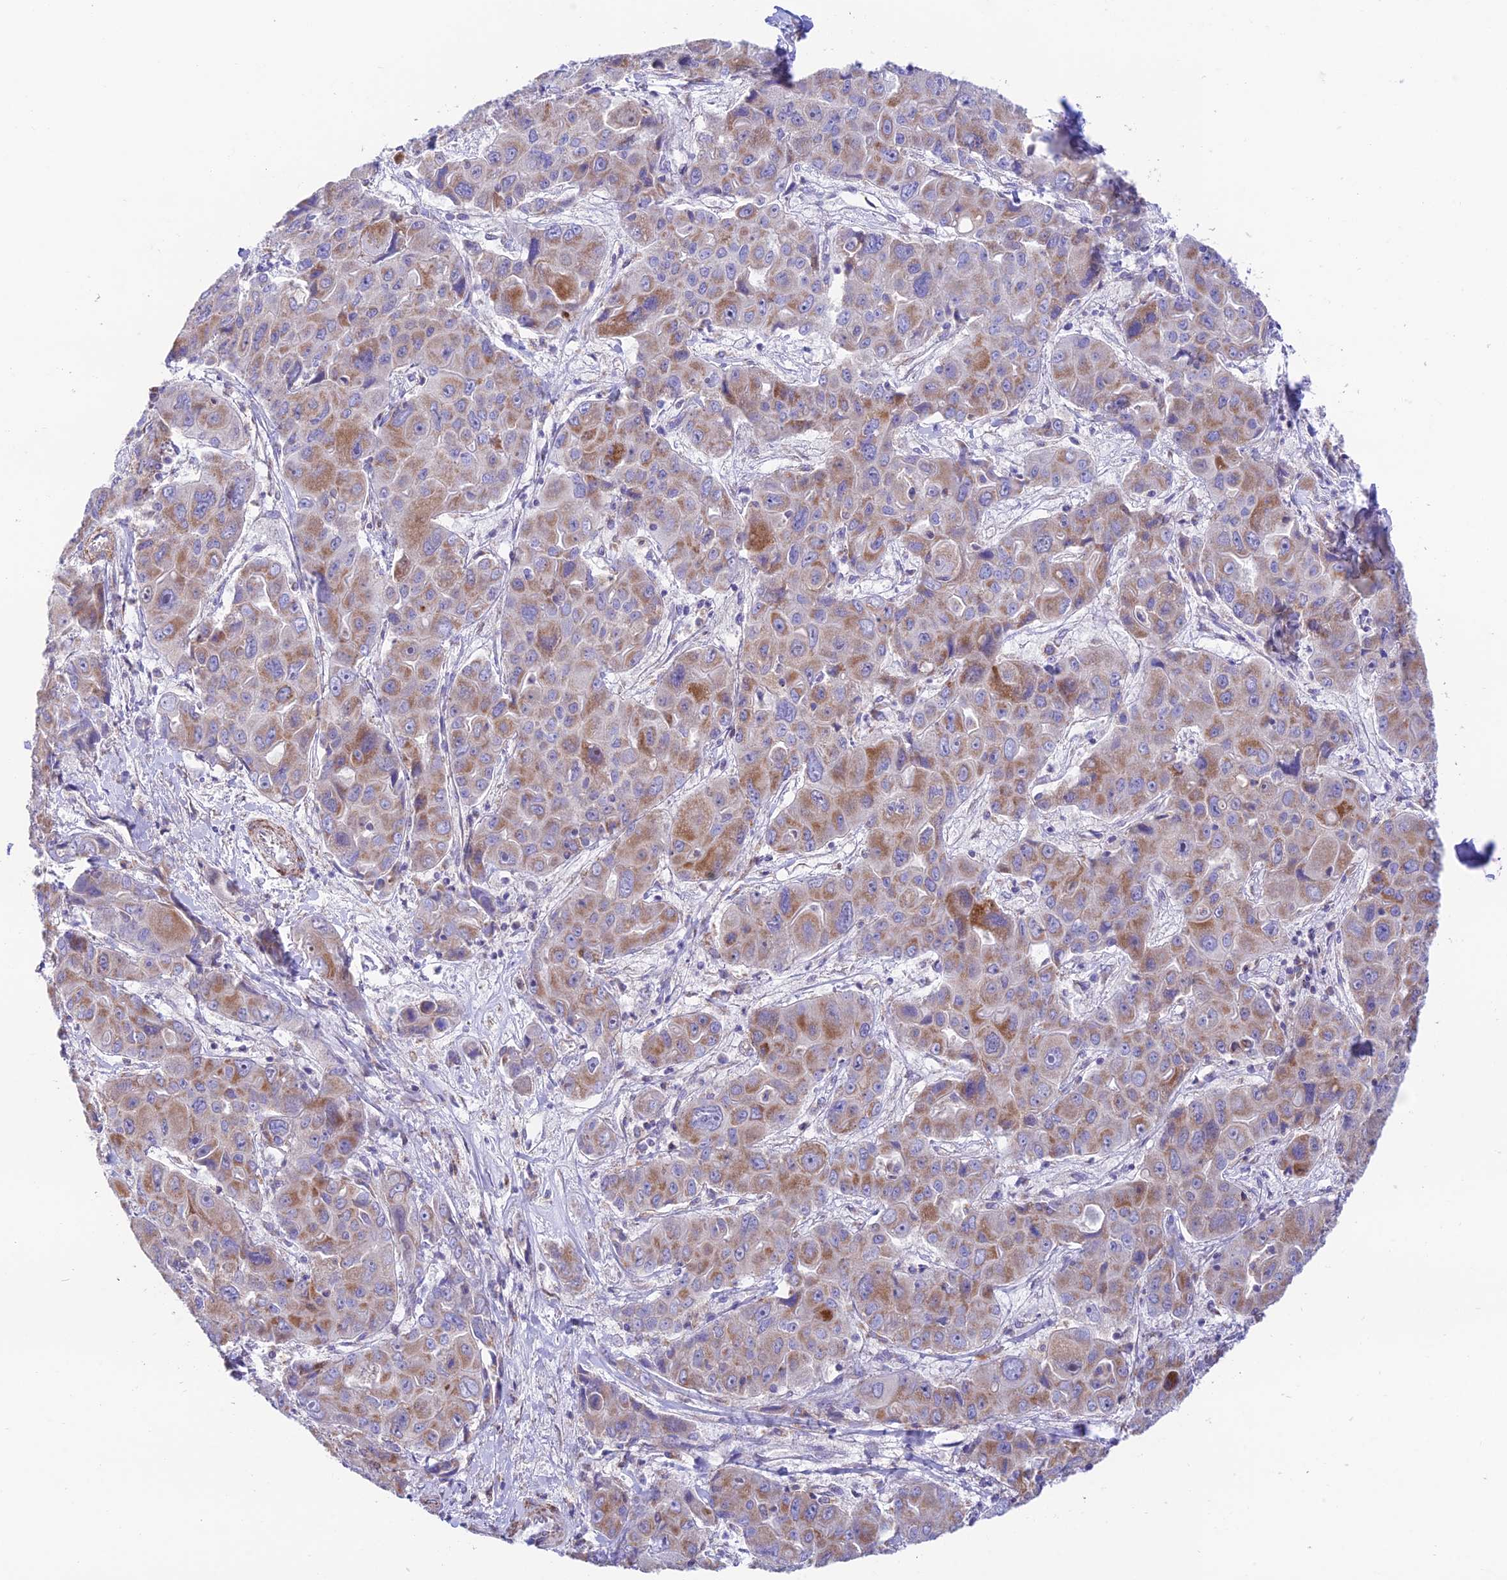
{"staining": {"intensity": "moderate", "quantity": "25%-75%", "location": "cytoplasmic/membranous"}, "tissue": "liver cancer", "cell_type": "Tumor cells", "image_type": "cancer", "snomed": [{"axis": "morphology", "description": "Cholangiocarcinoma"}, {"axis": "topography", "description": "Liver"}], "caption": "Moderate cytoplasmic/membranous staining is present in approximately 25%-75% of tumor cells in liver cancer. The staining was performed using DAB (3,3'-diaminobenzidine) to visualize the protein expression in brown, while the nuclei were stained in blue with hematoxylin (Magnification: 20x).", "gene": "HSDL2", "patient": {"sex": "male", "age": 67}}